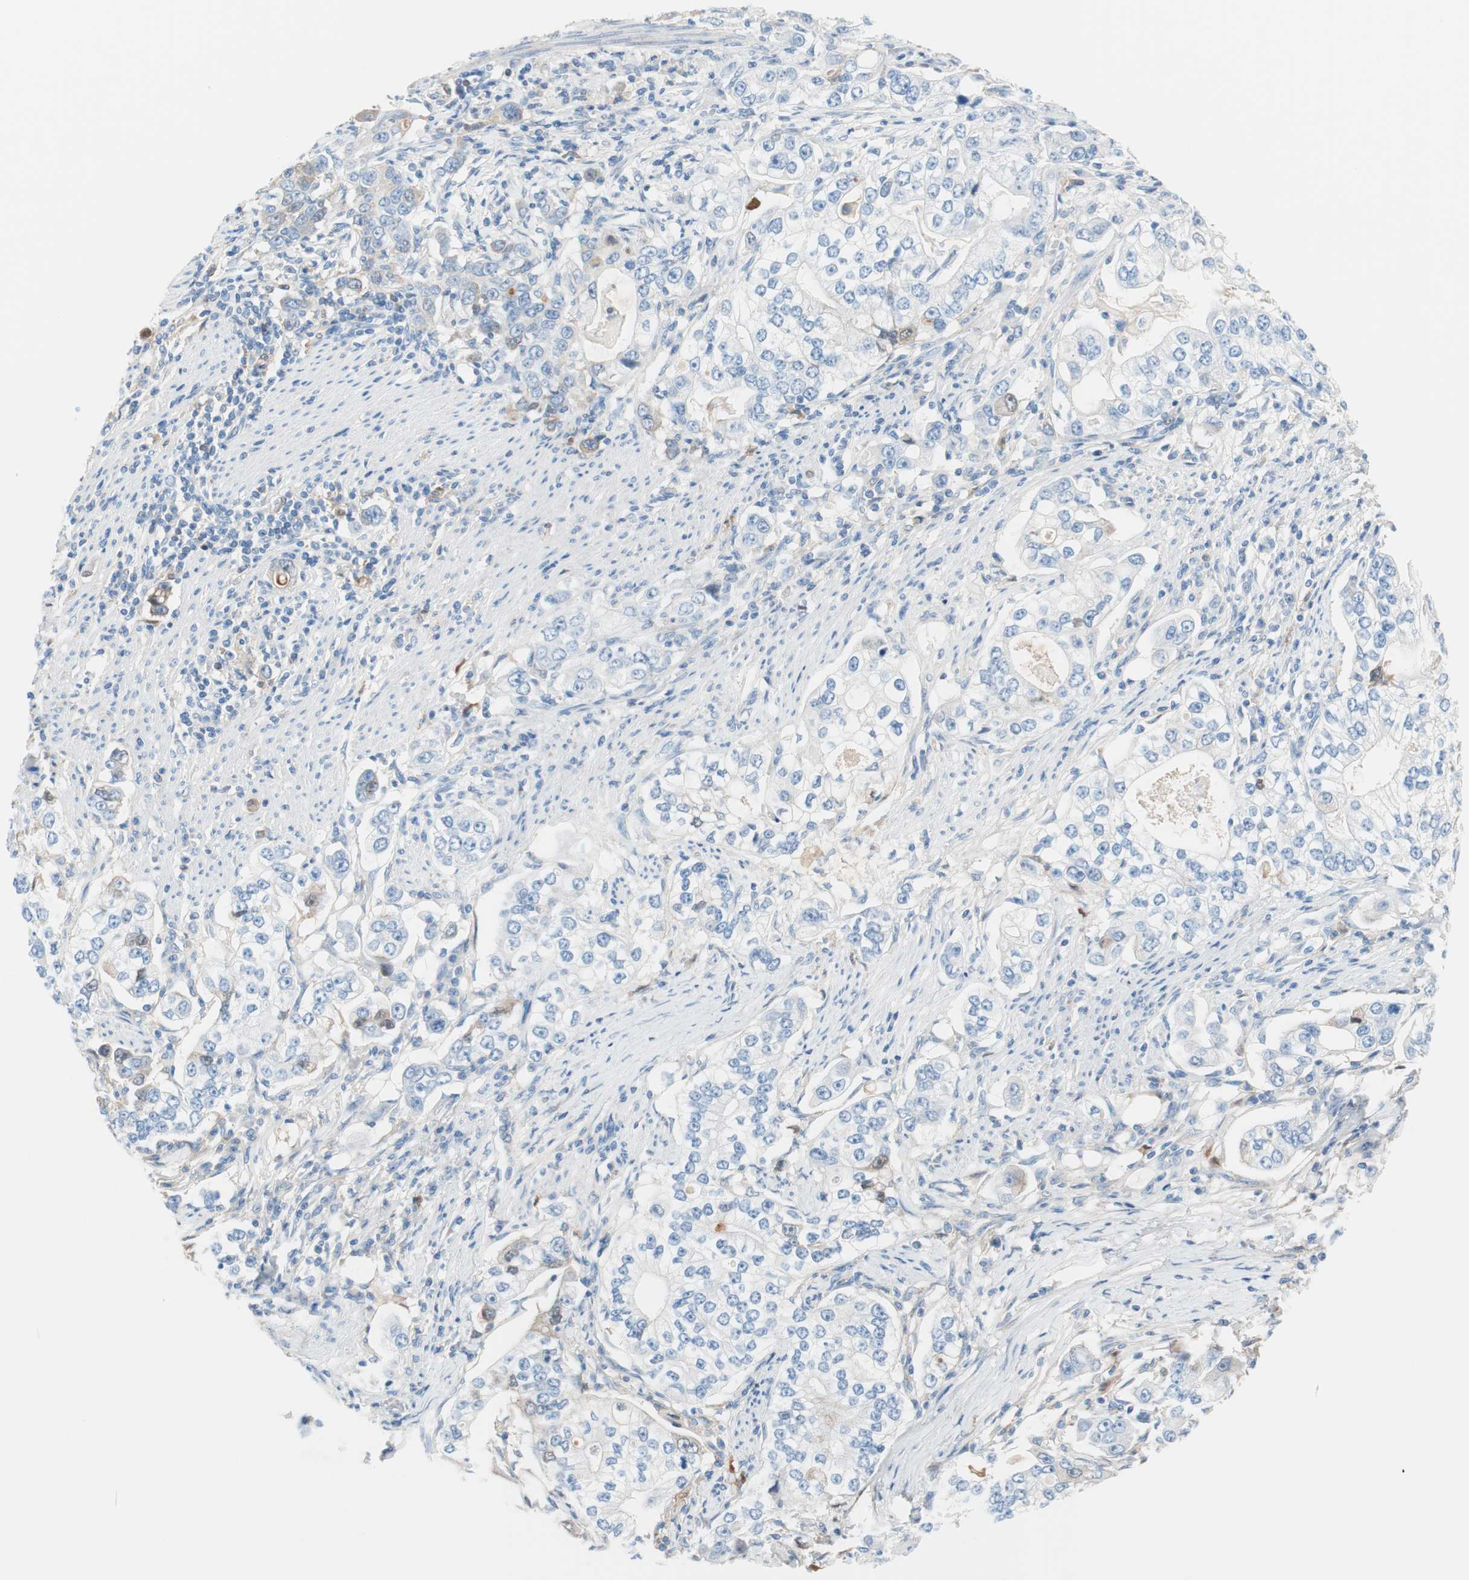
{"staining": {"intensity": "weak", "quantity": "<25%", "location": "cytoplasmic/membranous"}, "tissue": "stomach cancer", "cell_type": "Tumor cells", "image_type": "cancer", "snomed": [{"axis": "morphology", "description": "Adenocarcinoma, NOS"}, {"axis": "topography", "description": "Stomach, lower"}], "caption": "This is a photomicrograph of IHC staining of stomach adenocarcinoma, which shows no positivity in tumor cells.", "gene": "RBP4", "patient": {"sex": "female", "age": 72}}